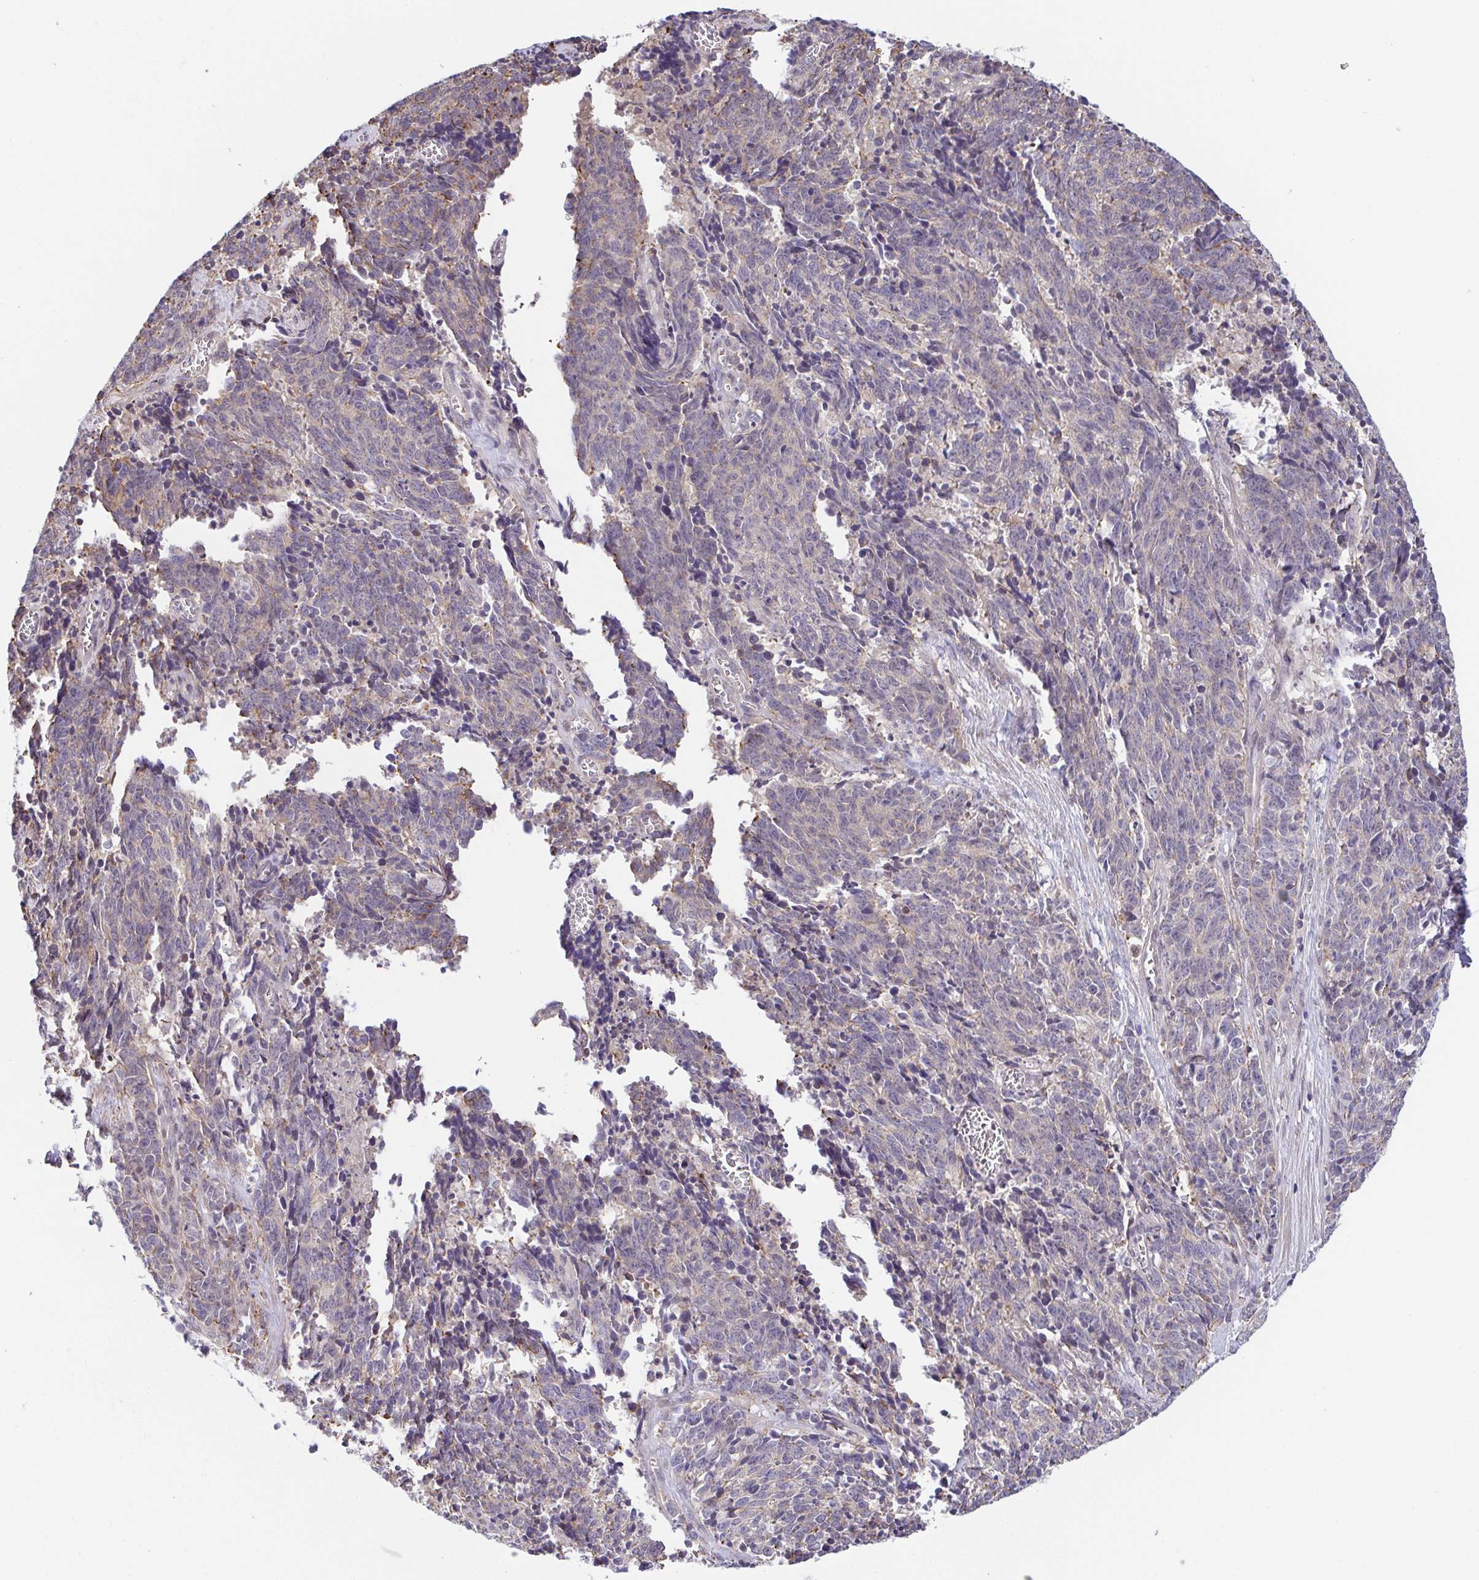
{"staining": {"intensity": "negative", "quantity": "none", "location": "none"}, "tissue": "cervical cancer", "cell_type": "Tumor cells", "image_type": "cancer", "snomed": [{"axis": "morphology", "description": "Squamous cell carcinoma, NOS"}, {"axis": "topography", "description": "Cervix"}], "caption": "Immunohistochemistry histopathology image of neoplastic tissue: cervical cancer stained with DAB reveals no significant protein expression in tumor cells.", "gene": "PREPL", "patient": {"sex": "female", "age": 29}}